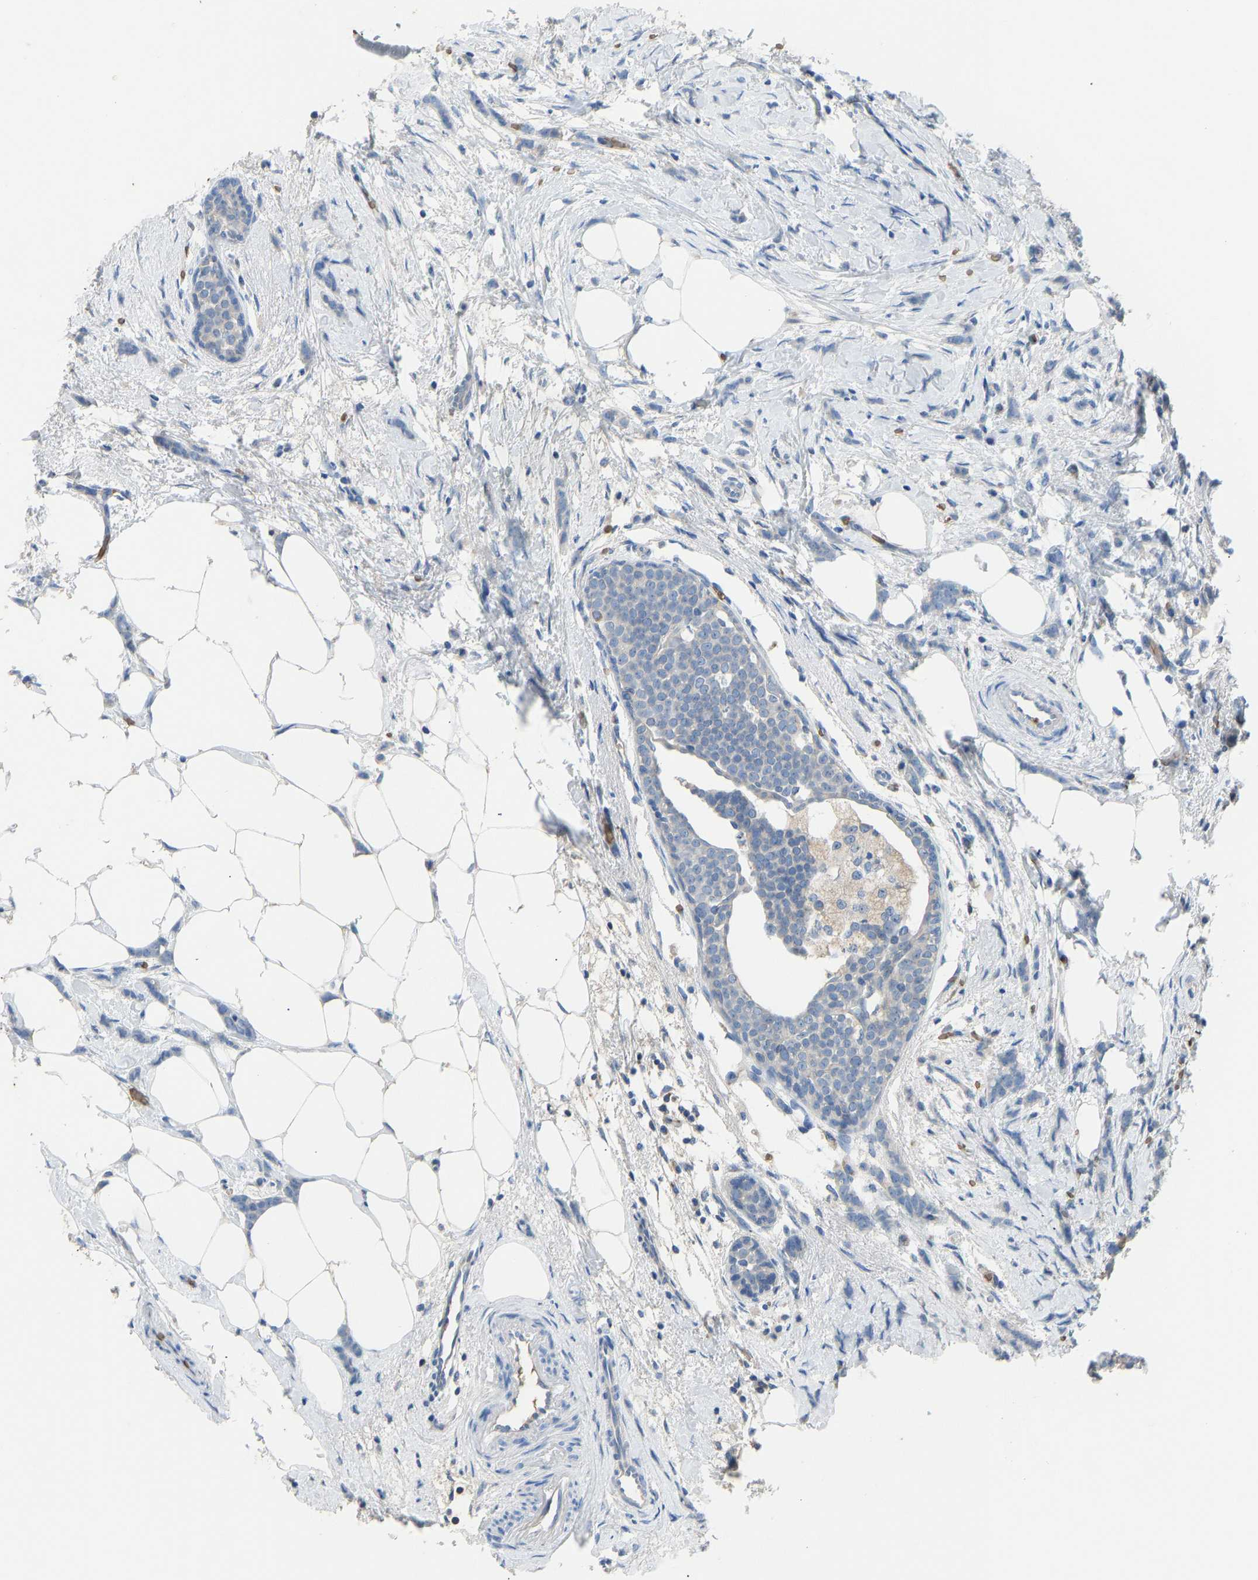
{"staining": {"intensity": "negative", "quantity": "none", "location": "none"}, "tissue": "breast cancer", "cell_type": "Tumor cells", "image_type": "cancer", "snomed": [{"axis": "morphology", "description": "Lobular carcinoma, in situ"}, {"axis": "morphology", "description": "Lobular carcinoma"}, {"axis": "topography", "description": "Breast"}], "caption": "This is an IHC photomicrograph of human breast lobular carcinoma. There is no expression in tumor cells.", "gene": "PIGS", "patient": {"sex": "female", "age": 41}}